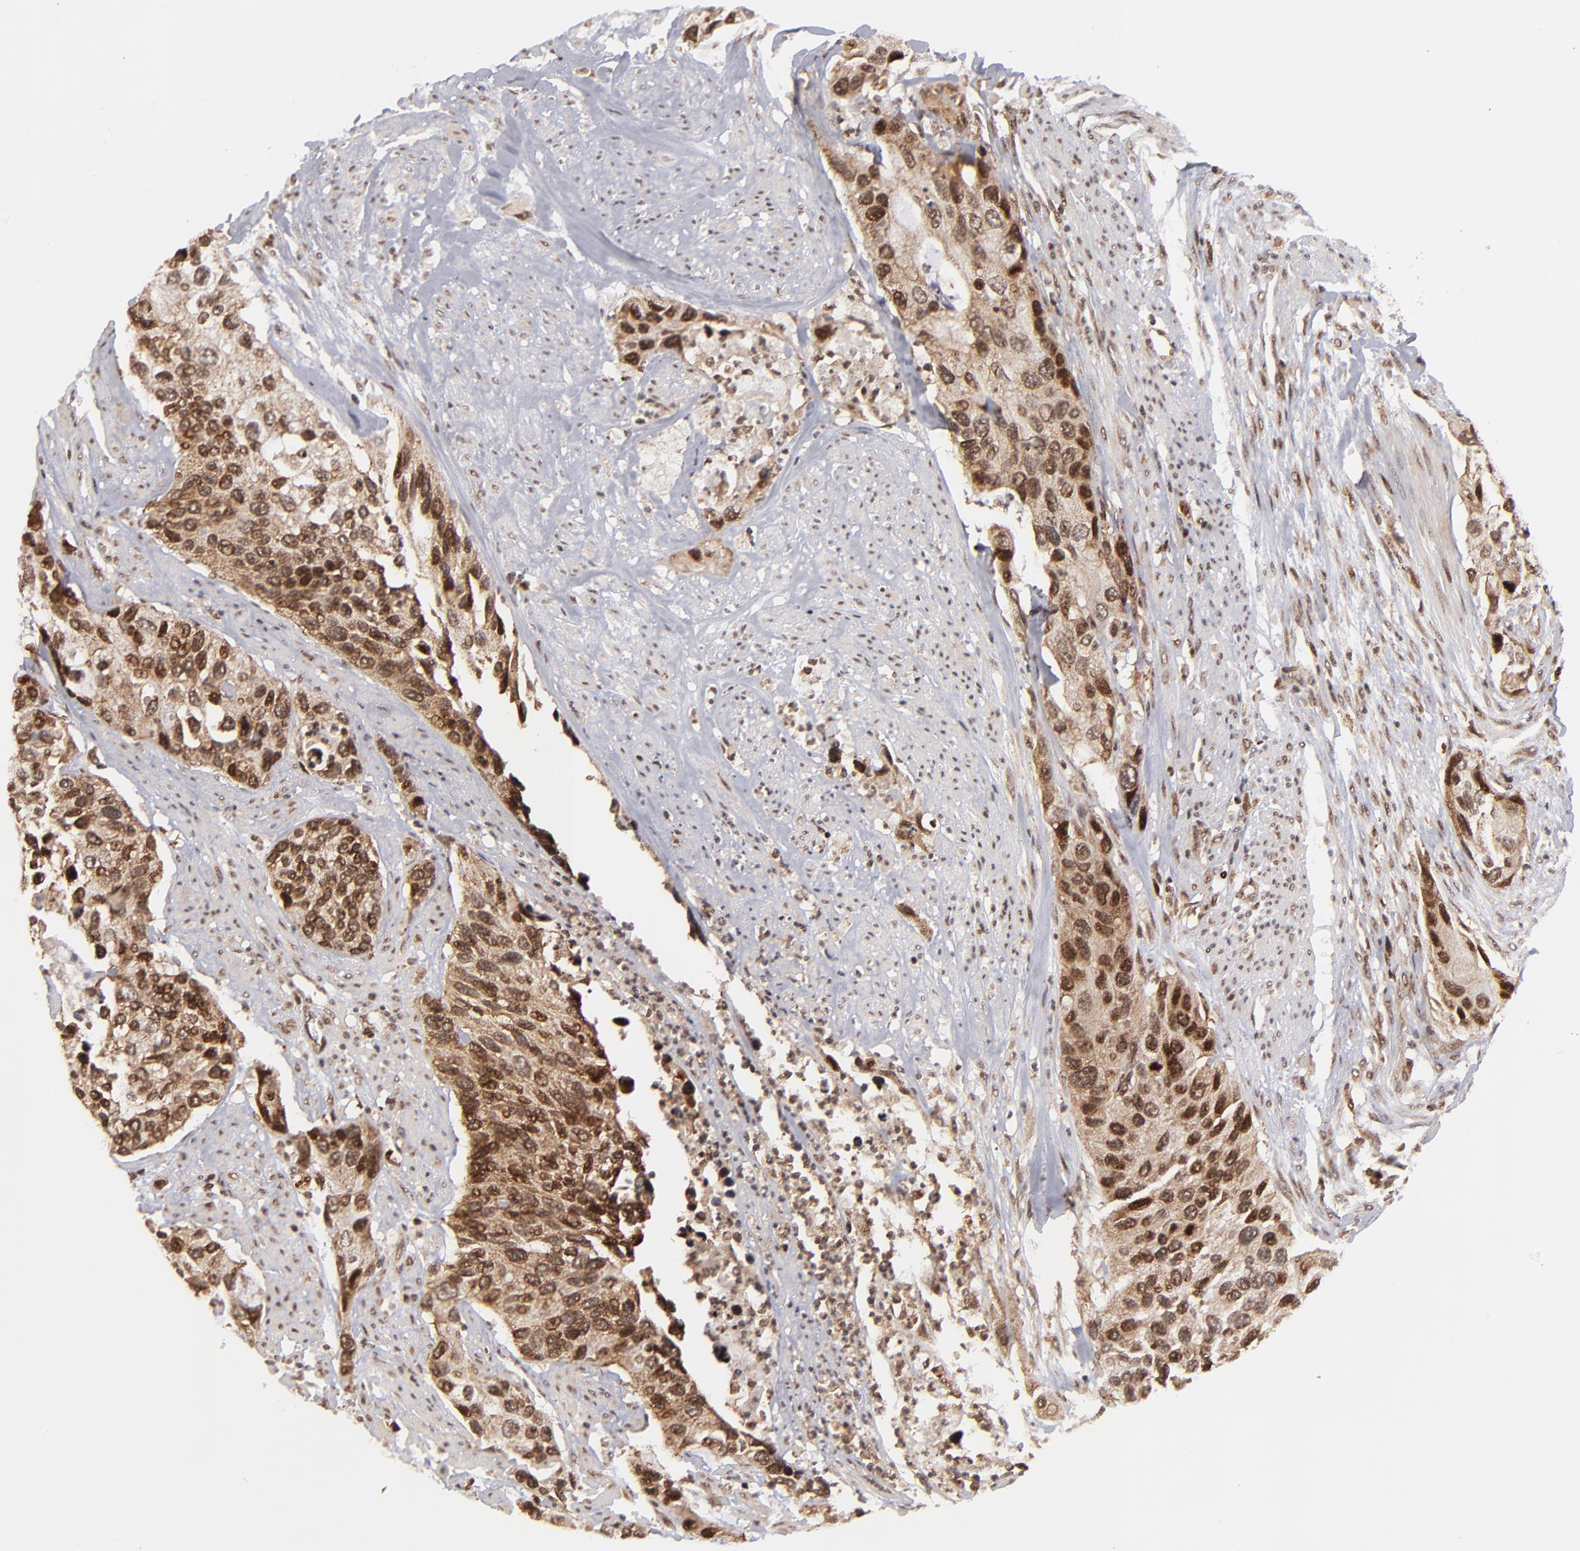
{"staining": {"intensity": "strong", "quantity": ">75%", "location": "cytoplasmic/membranous,nuclear"}, "tissue": "urothelial cancer", "cell_type": "Tumor cells", "image_type": "cancer", "snomed": [{"axis": "morphology", "description": "Urothelial carcinoma, High grade"}, {"axis": "topography", "description": "Urinary bladder"}], "caption": "The micrograph reveals immunohistochemical staining of urothelial cancer. There is strong cytoplasmic/membranous and nuclear expression is appreciated in about >75% of tumor cells. Immunohistochemistry (ihc) stains the protein in brown and the nuclei are stained blue.", "gene": "RGS6", "patient": {"sex": "male", "age": 66}}